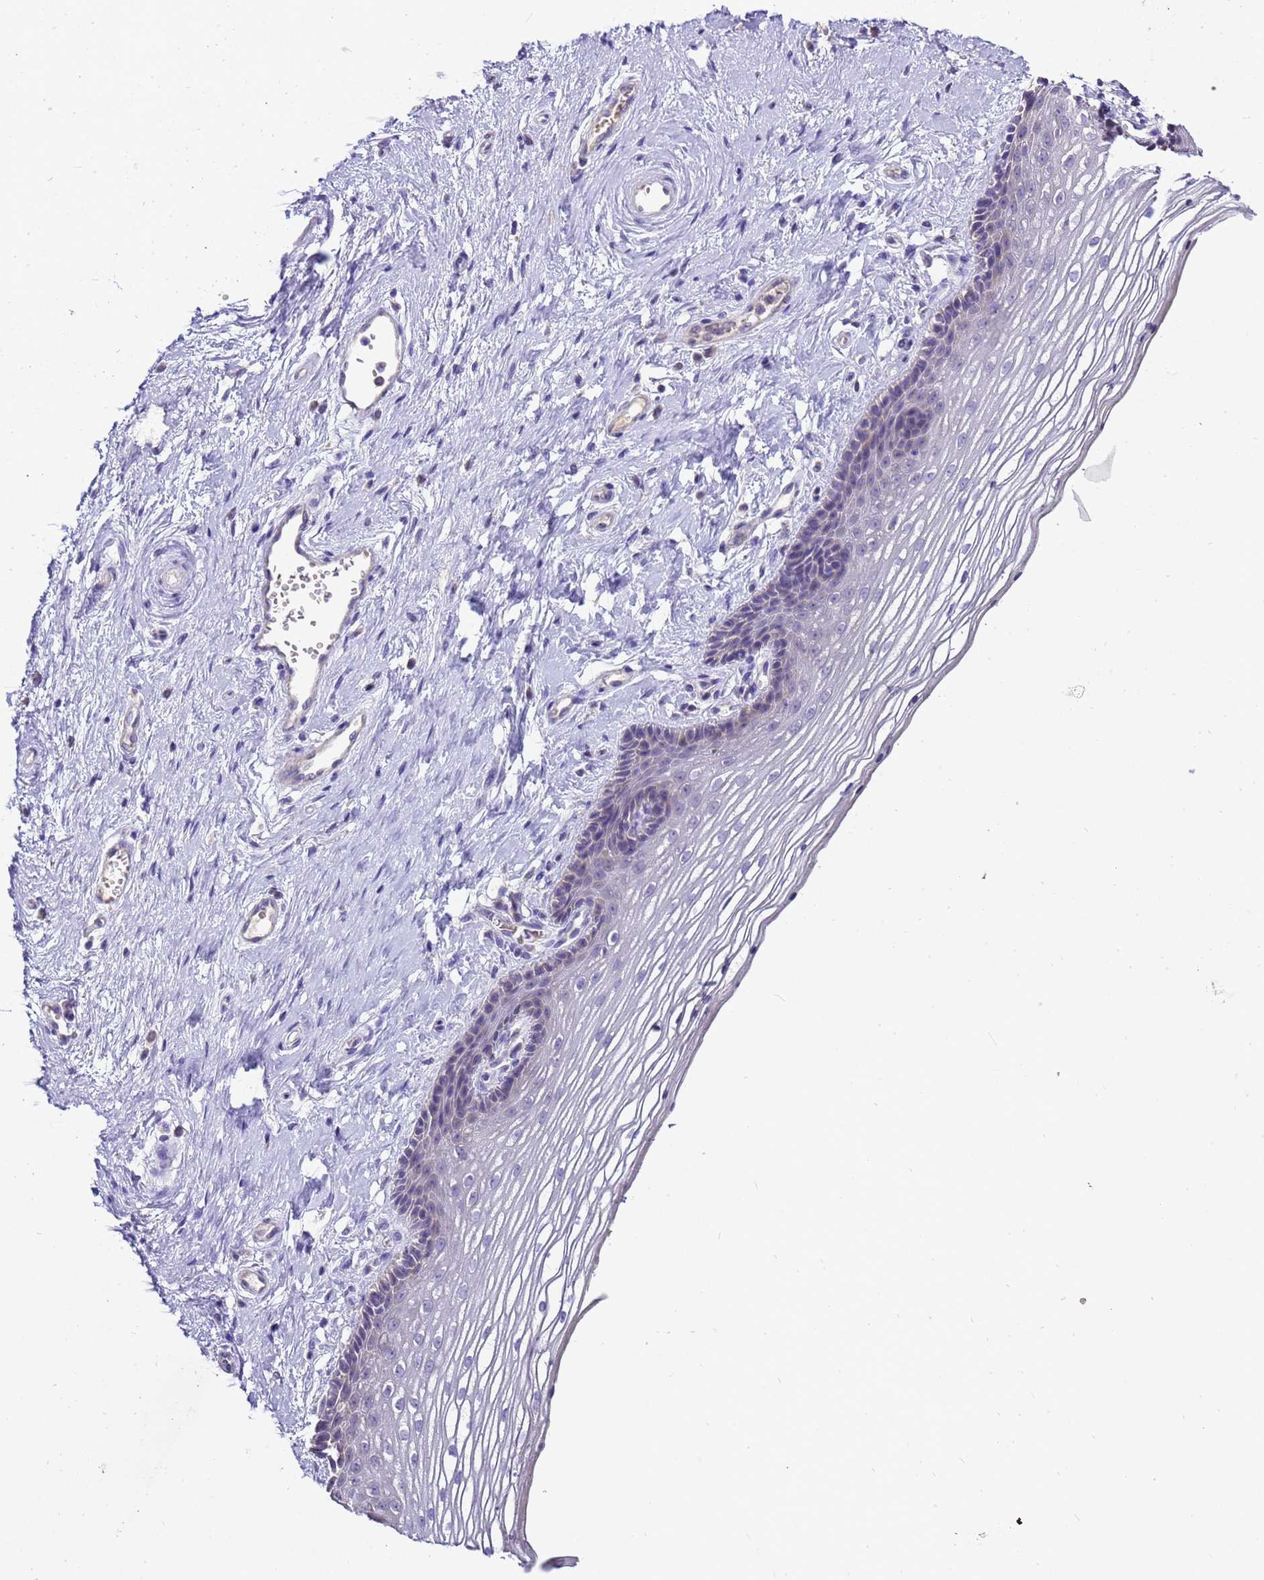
{"staining": {"intensity": "negative", "quantity": "none", "location": "none"}, "tissue": "vagina", "cell_type": "Squamous epithelial cells", "image_type": "normal", "snomed": [{"axis": "morphology", "description": "Normal tissue, NOS"}, {"axis": "topography", "description": "Vagina"}], "caption": "IHC of benign vagina shows no staining in squamous epithelial cells.", "gene": "PIEZO2", "patient": {"sex": "female", "age": 46}}